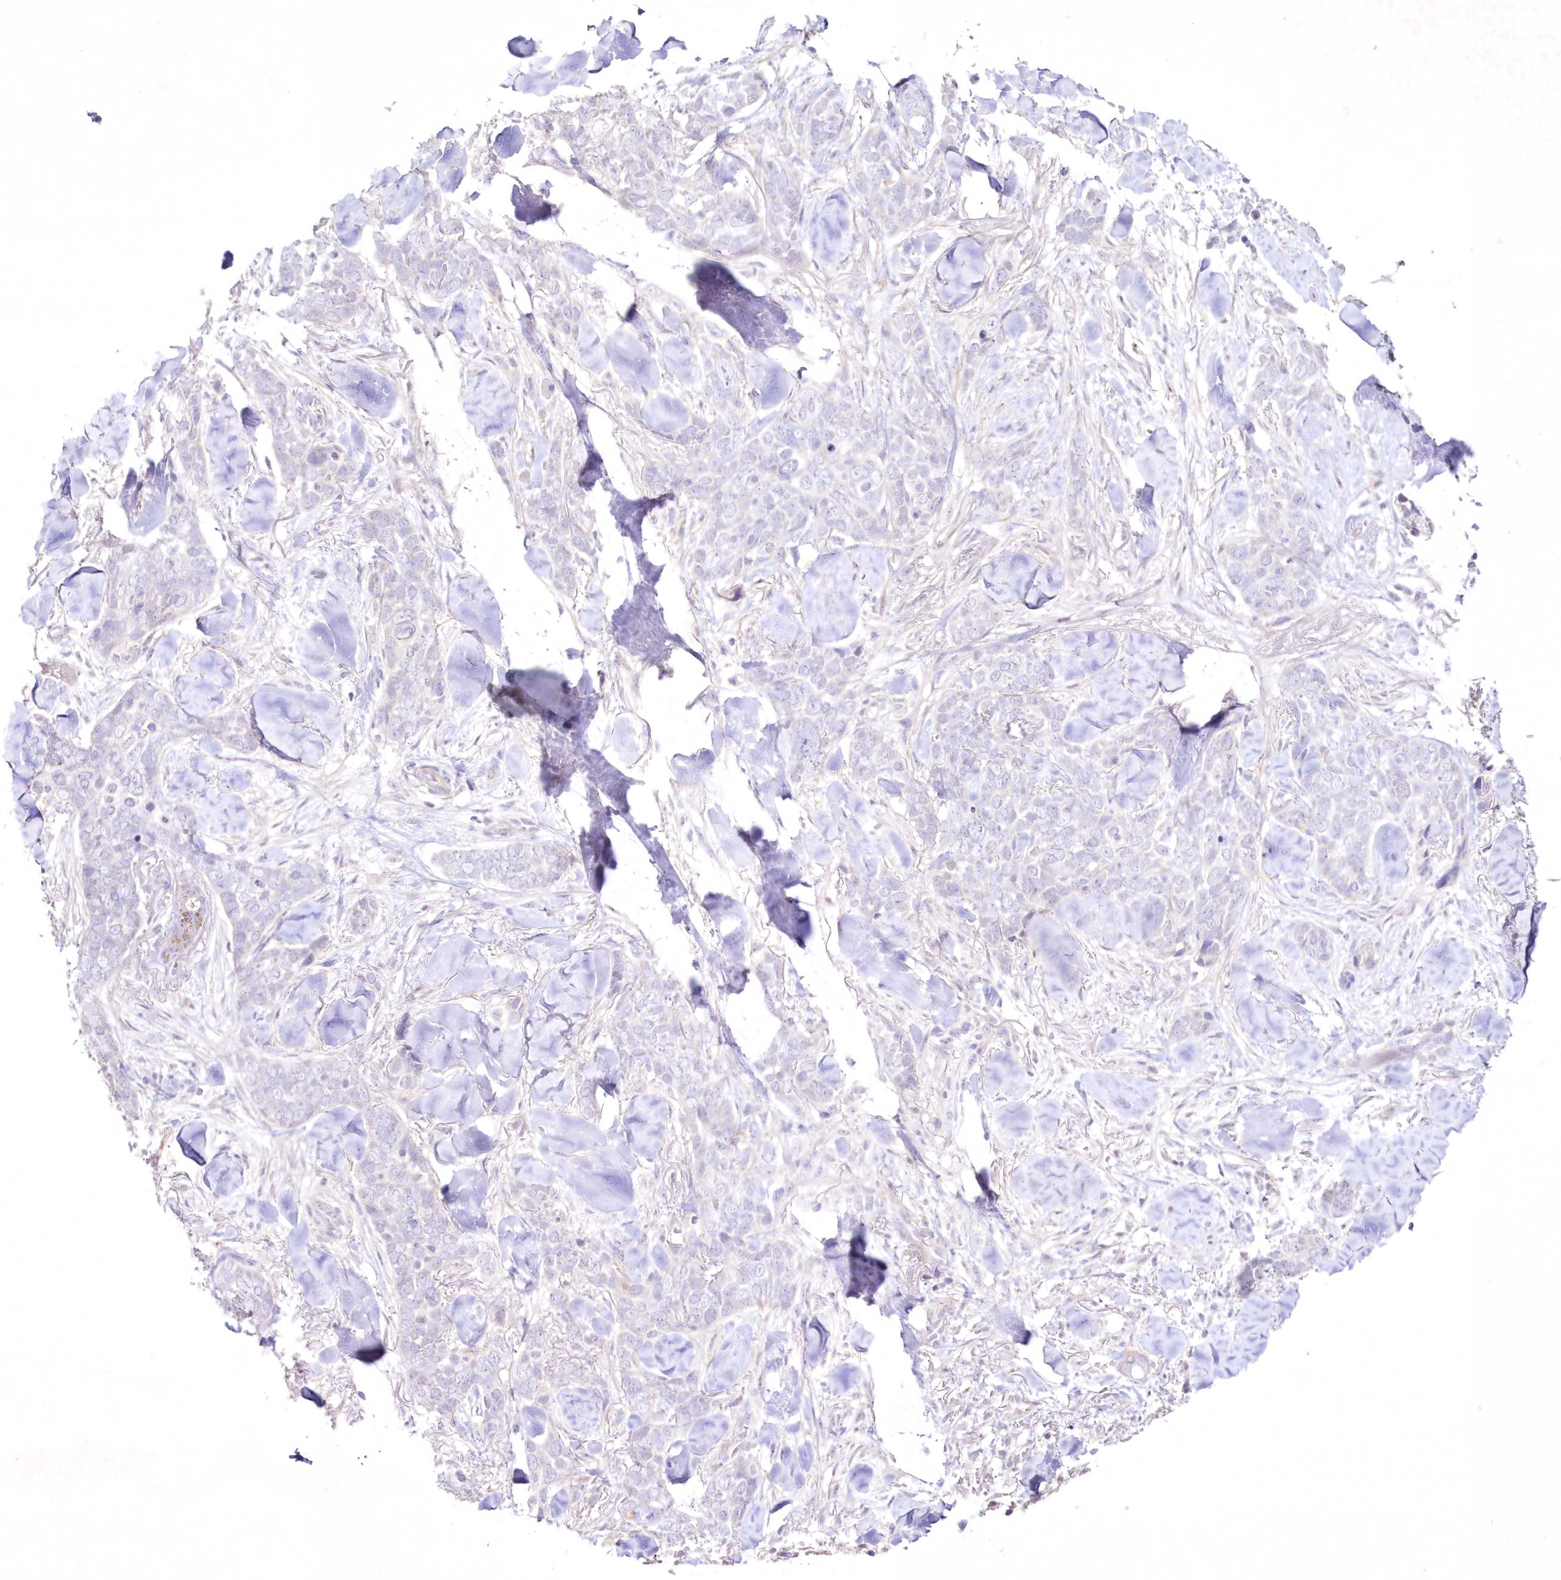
{"staining": {"intensity": "negative", "quantity": "none", "location": "none"}, "tissue": "skin cancer", "cell_type": "Tumor cells", "image_type": "cancer", "snomed": [{"axis": "morphology", "description": "Basal cell carcinoma"}, {"axis": "topography", "description": "Skin"}], "caption": "There is no significant positivity in tumor cells of skin cancer.", "gene": "NEU4", "patient": {"sex": "female", "age": 82}}